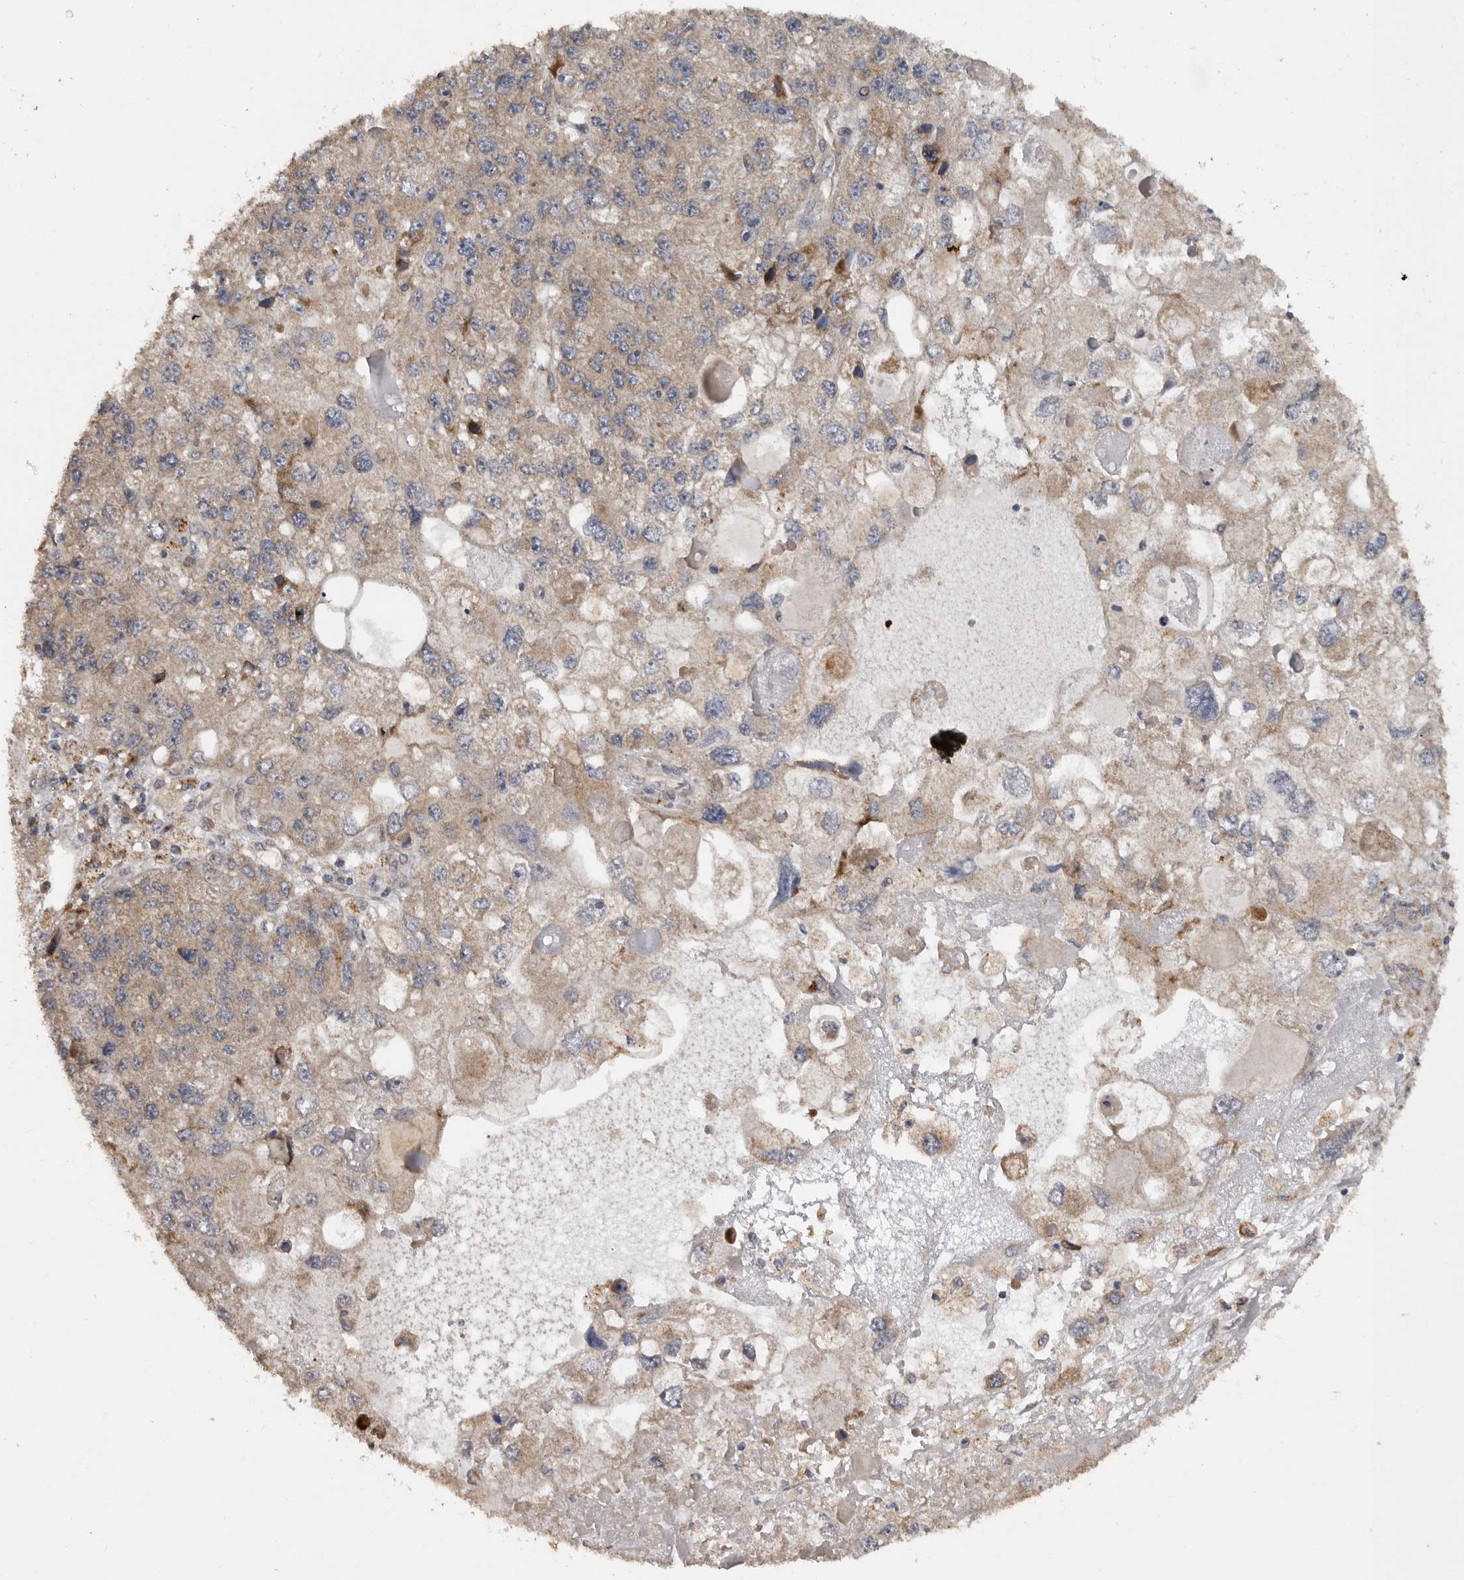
{"staining": {"intensity": "moderate", "quantity": "25%-75%", "location": "cytoplasmic/membranous"}, "tissue": "endometrial cancer", "cell_type": "Tumor cells", "image_type": "cancer", "snomed": [{"axis": "morphology", "description": "Adenocarcinoma, NOS"}, {"axis": "topography", "description": "Endometrium"}], "caption": "Immunohistochemistry staining of endometrial cancer (adenocarcinoma), which exhibits medium levels of moderate cytoplasmic/membranous expression in about 25%-75% of tumor cells indicating moderate cytoplasmic/membranous protein expression. The staining was performed using DAB (3,3'-diaminobenzidine) (brown) for protein detection and nuclei were counterstained in hematoxylin (blue).", "gene": "PODXL2", "patient": {"sex": "female", "age": 49}}